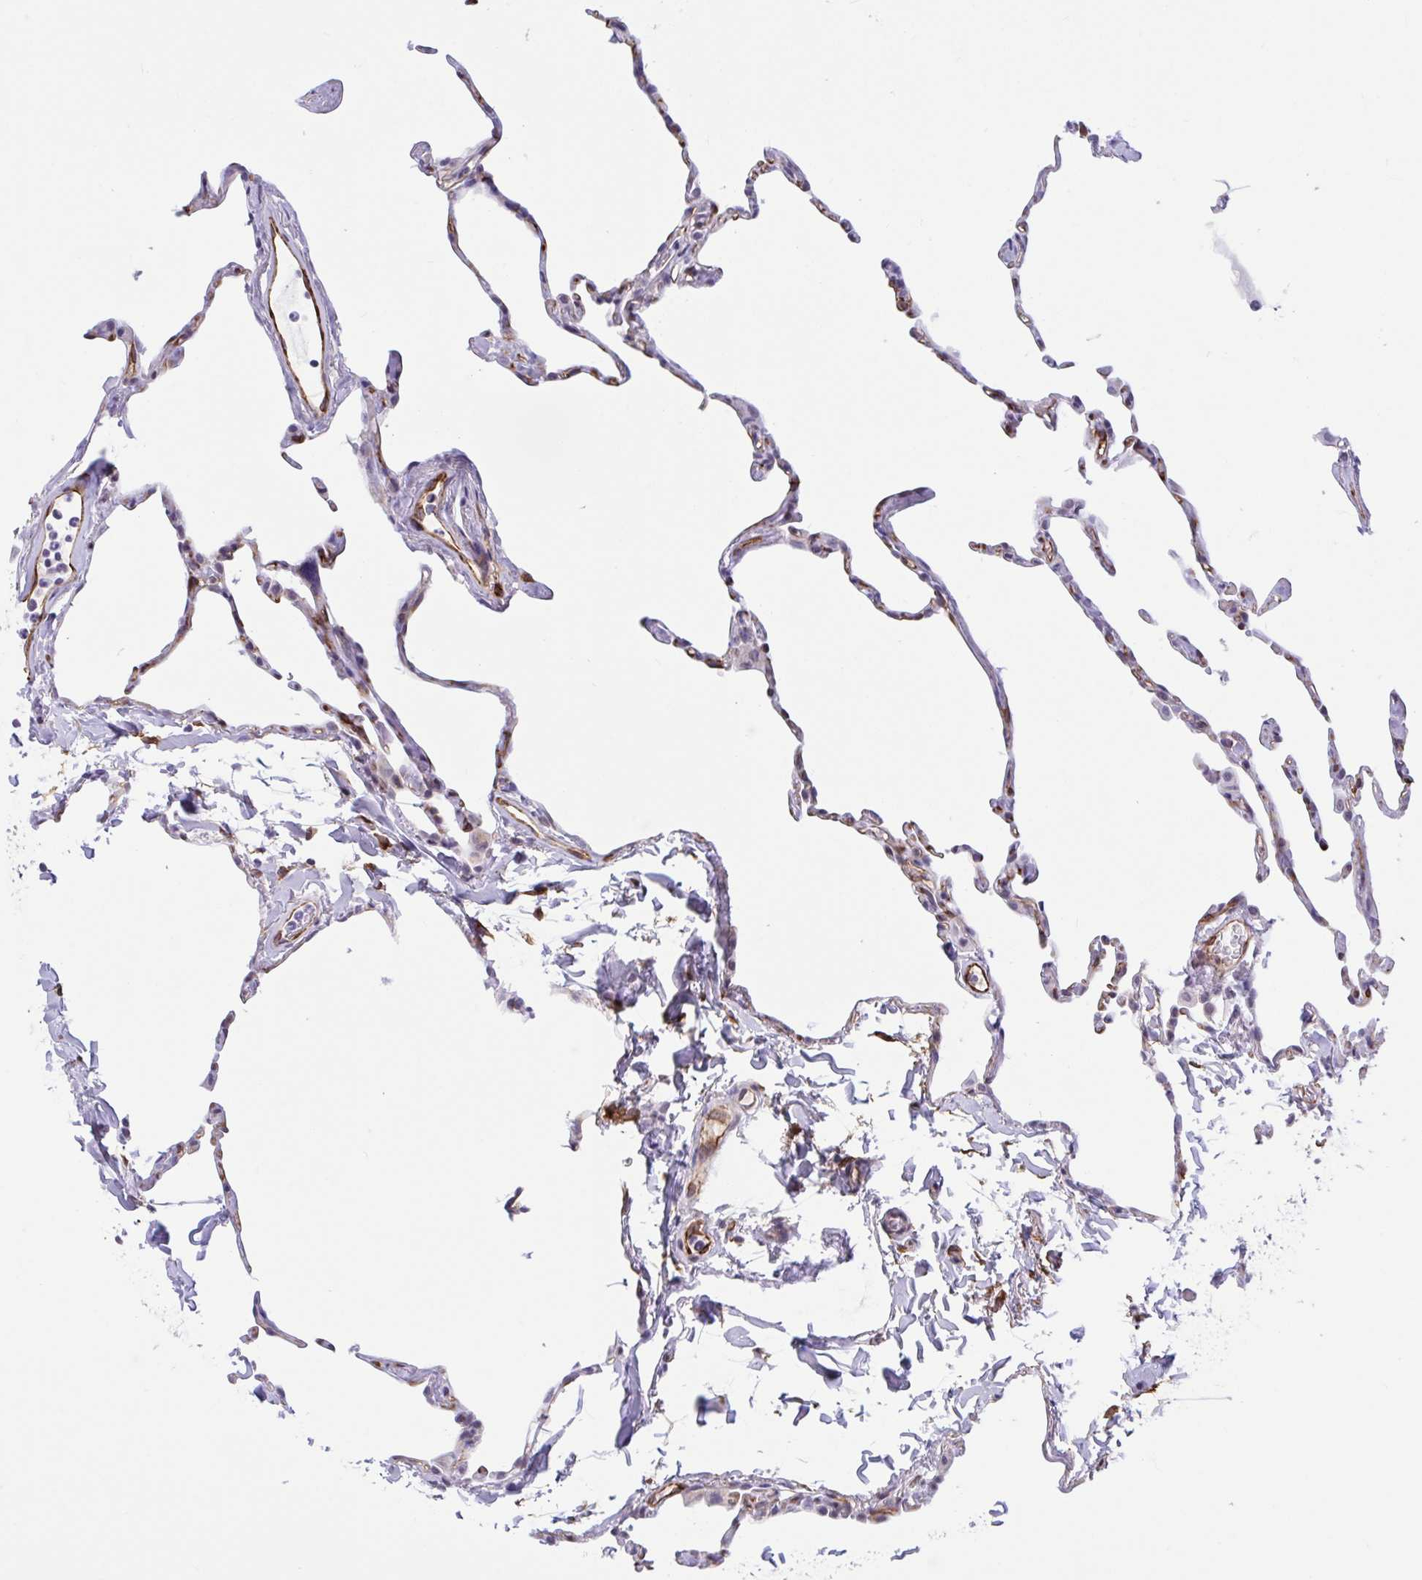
{"staining": {"intensity": "moderate", "quantity": "<25%", "location": "cytoplasmic/membranous"}, "tissue": "lung", "cell_type": "Alveolar cells", "image_type": "normal", "snomed": [{"axis": "morphology", "description": "Normal tissue, NOS"}, {"axis": "topography", "description": "Lung"}], "caption": "A low amount of moderate cytoplasmic/membranous staining is appreciated in approximately <25% of alveolar cells in benign lung.", "gene": "EML1", "patient": {"sex": "male", "age": 65}}